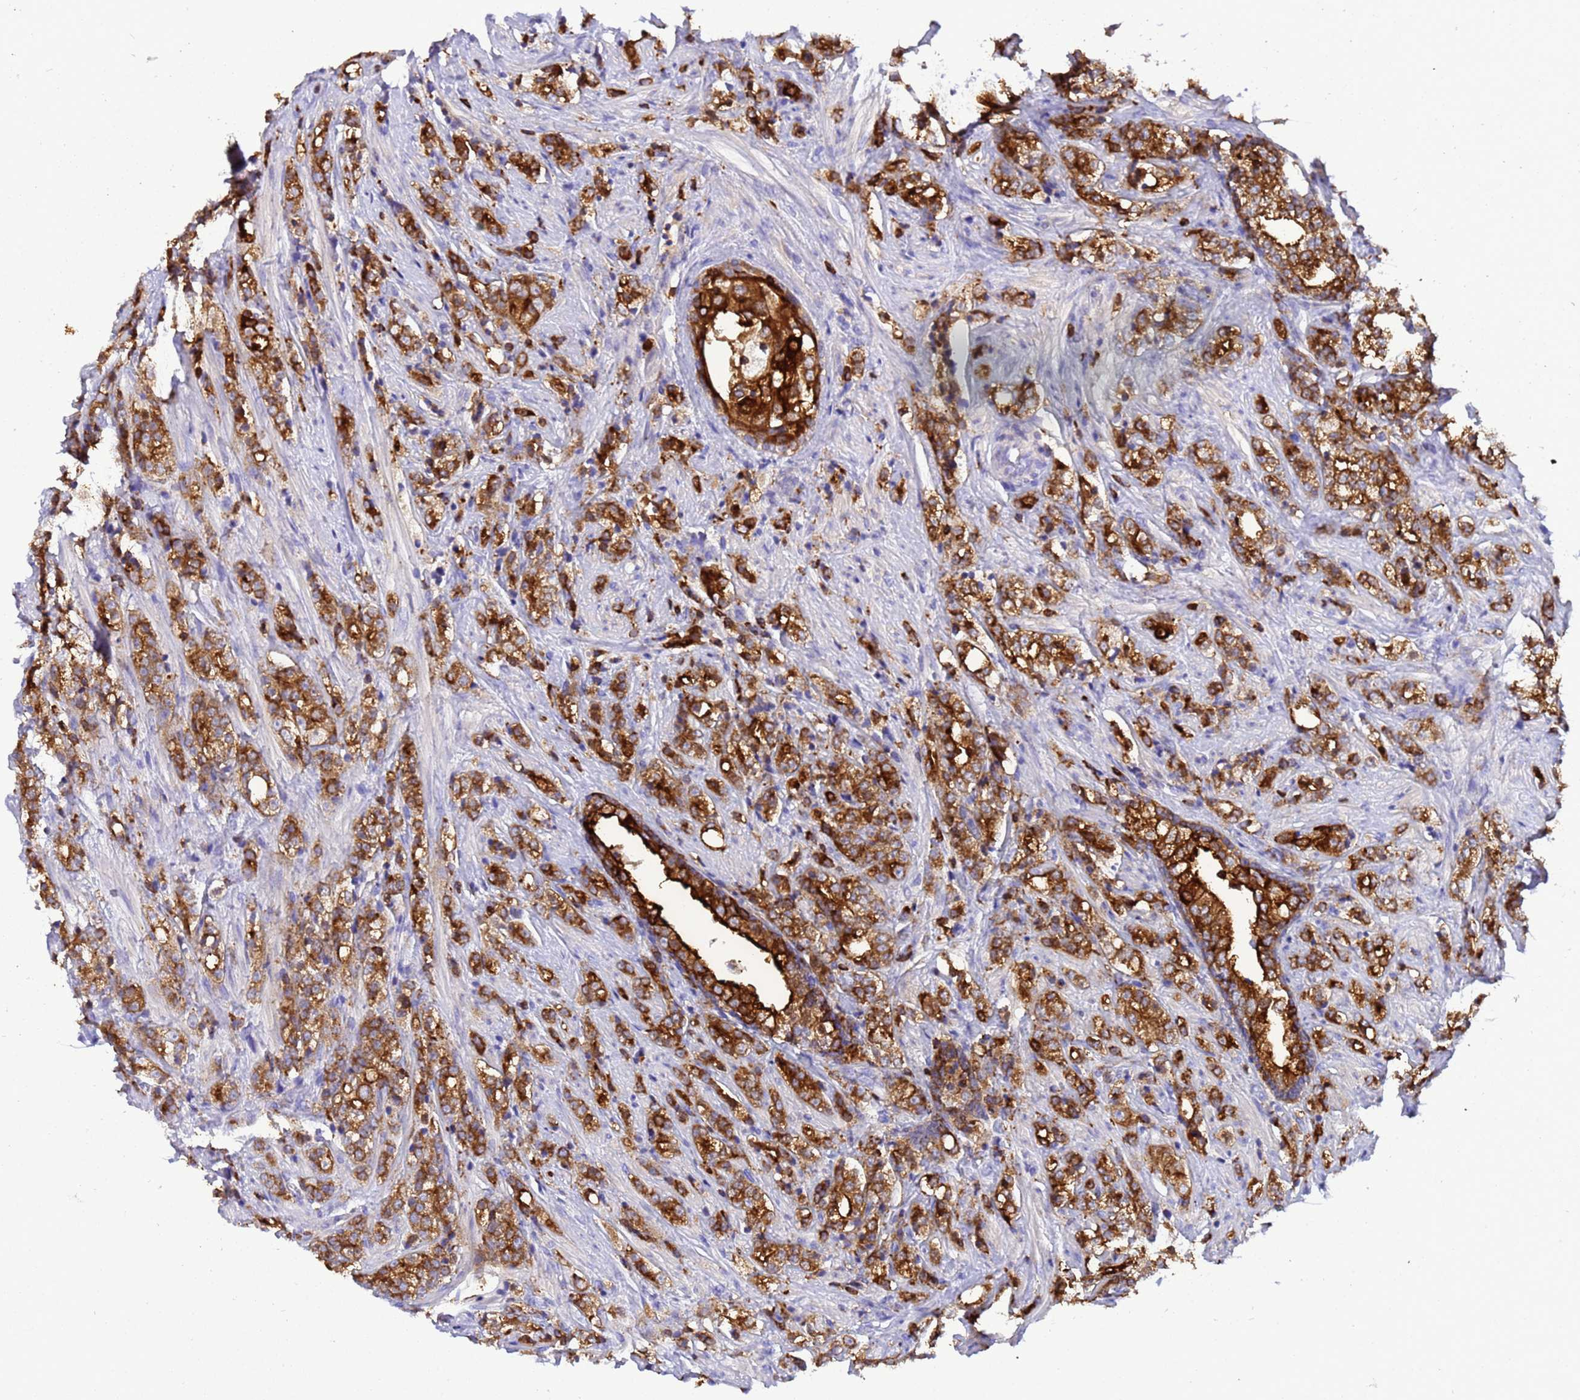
{"staining": {"intensity": "strong", "quantity": ">75%", "location": "cytoplasmic/membranous"}, "tissue": "prostate cancer", "cell_type": "Tumor cells", "image_type": "cancer", "snomed": [{"axis": "morphology", "description": "Adenocarcinoma, High grade"}, {"axis": "topography", "description": "Prostate"}], "caption": "Protein expression analysis of human prostate cancer reveals strong cytoplasmic/membranous expression in about >75% of tumor cells.", "gene": "EZR", "patient": {"sex": "male", "age": 69}}